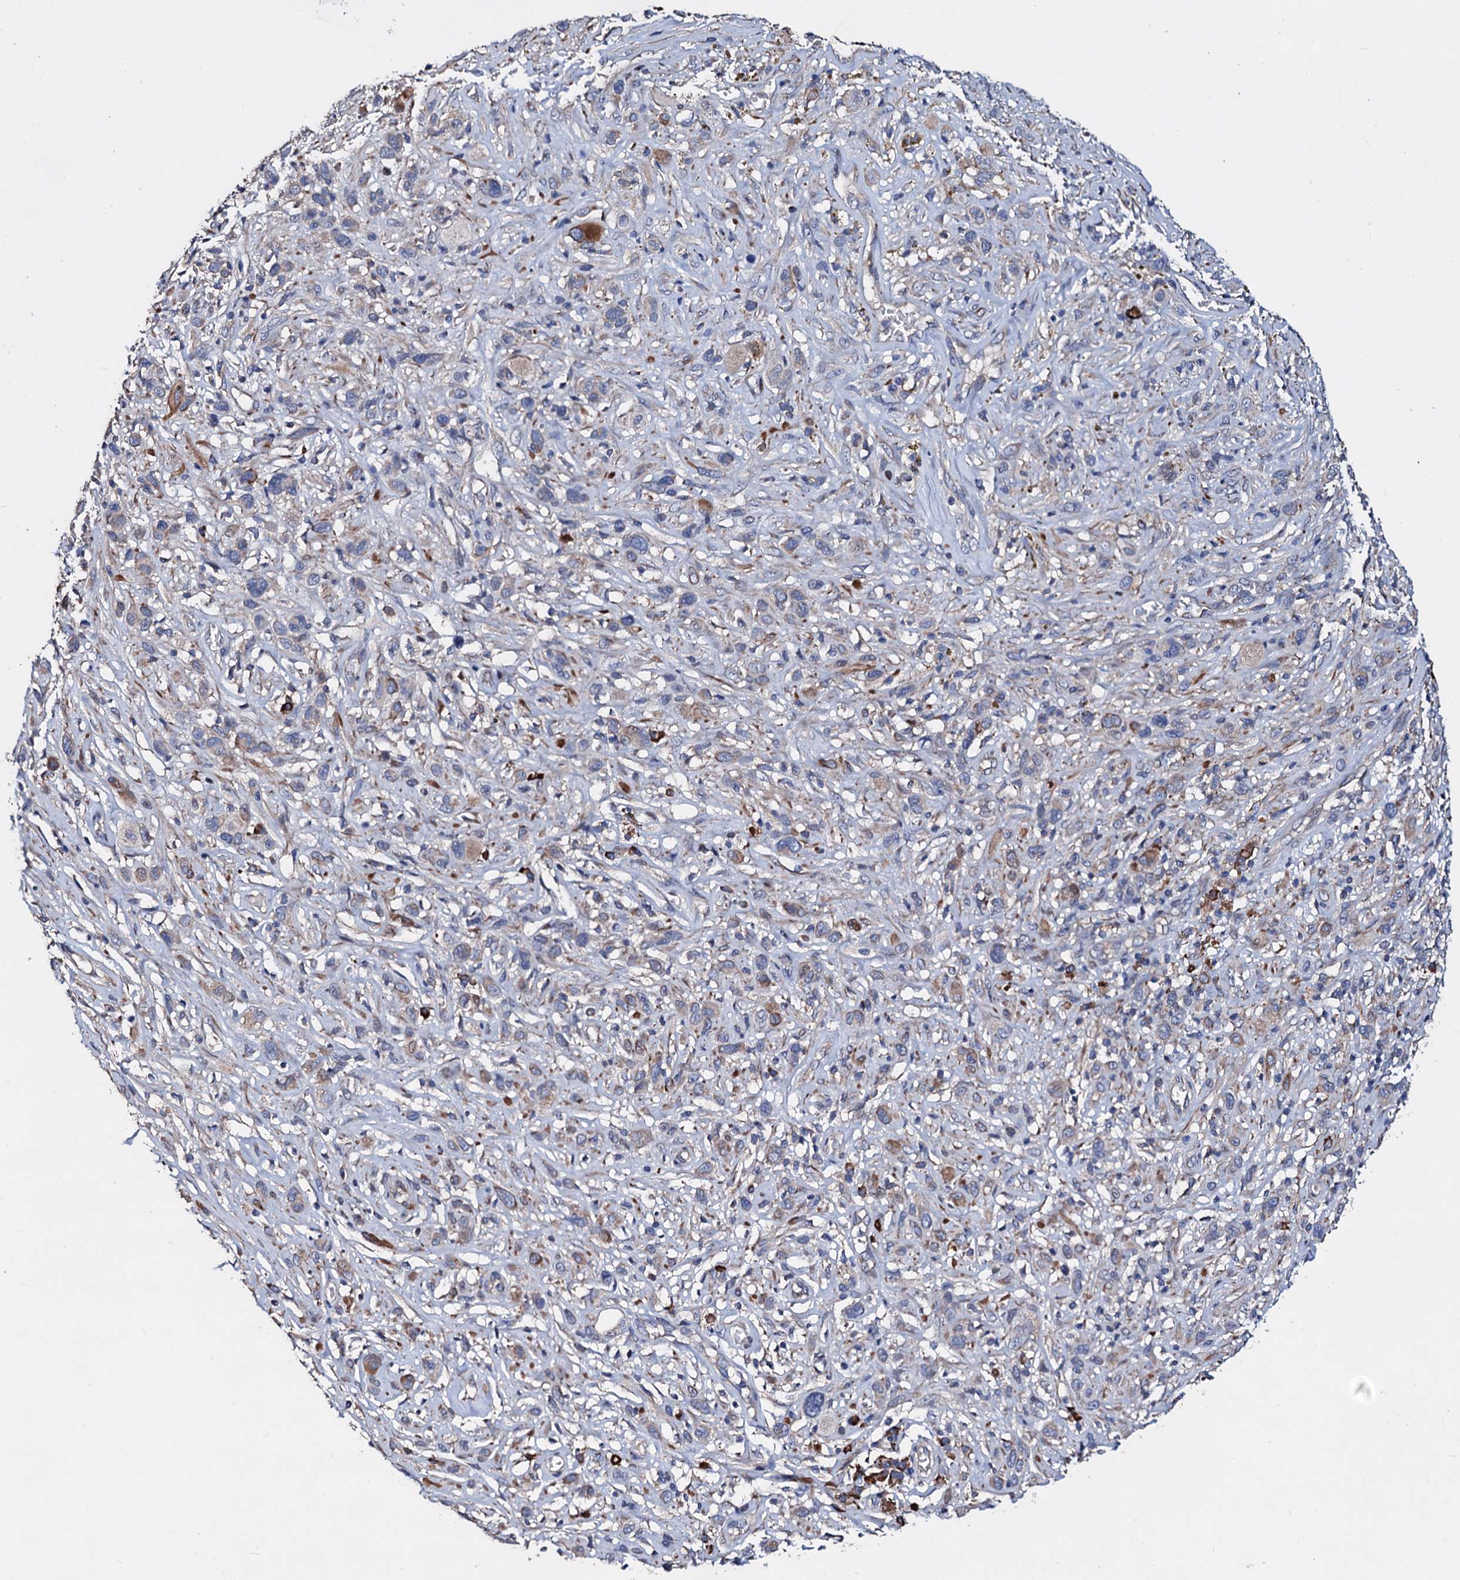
{"staining": {"intensity": "weak", "quantity": "<25%", "location": "cytoplasmic/membranous"}, "tissue": "melanoma", "cell_type": "Tumor cells", "image_type": "cancer", "snomed": [{"axis": "morphology", "description": "Malignant melanoma, NOS"}, {"axis": "topography", "description": "Skin of trunk"}], "caption": "Tumor cells are negative for protein expression in human malignant melanoma. (DAB immunohistochemistry (IHC) with hematoxylin counter stain).", "gene": "AKAP11", "patient": {"sex": "male", "age": 71}}